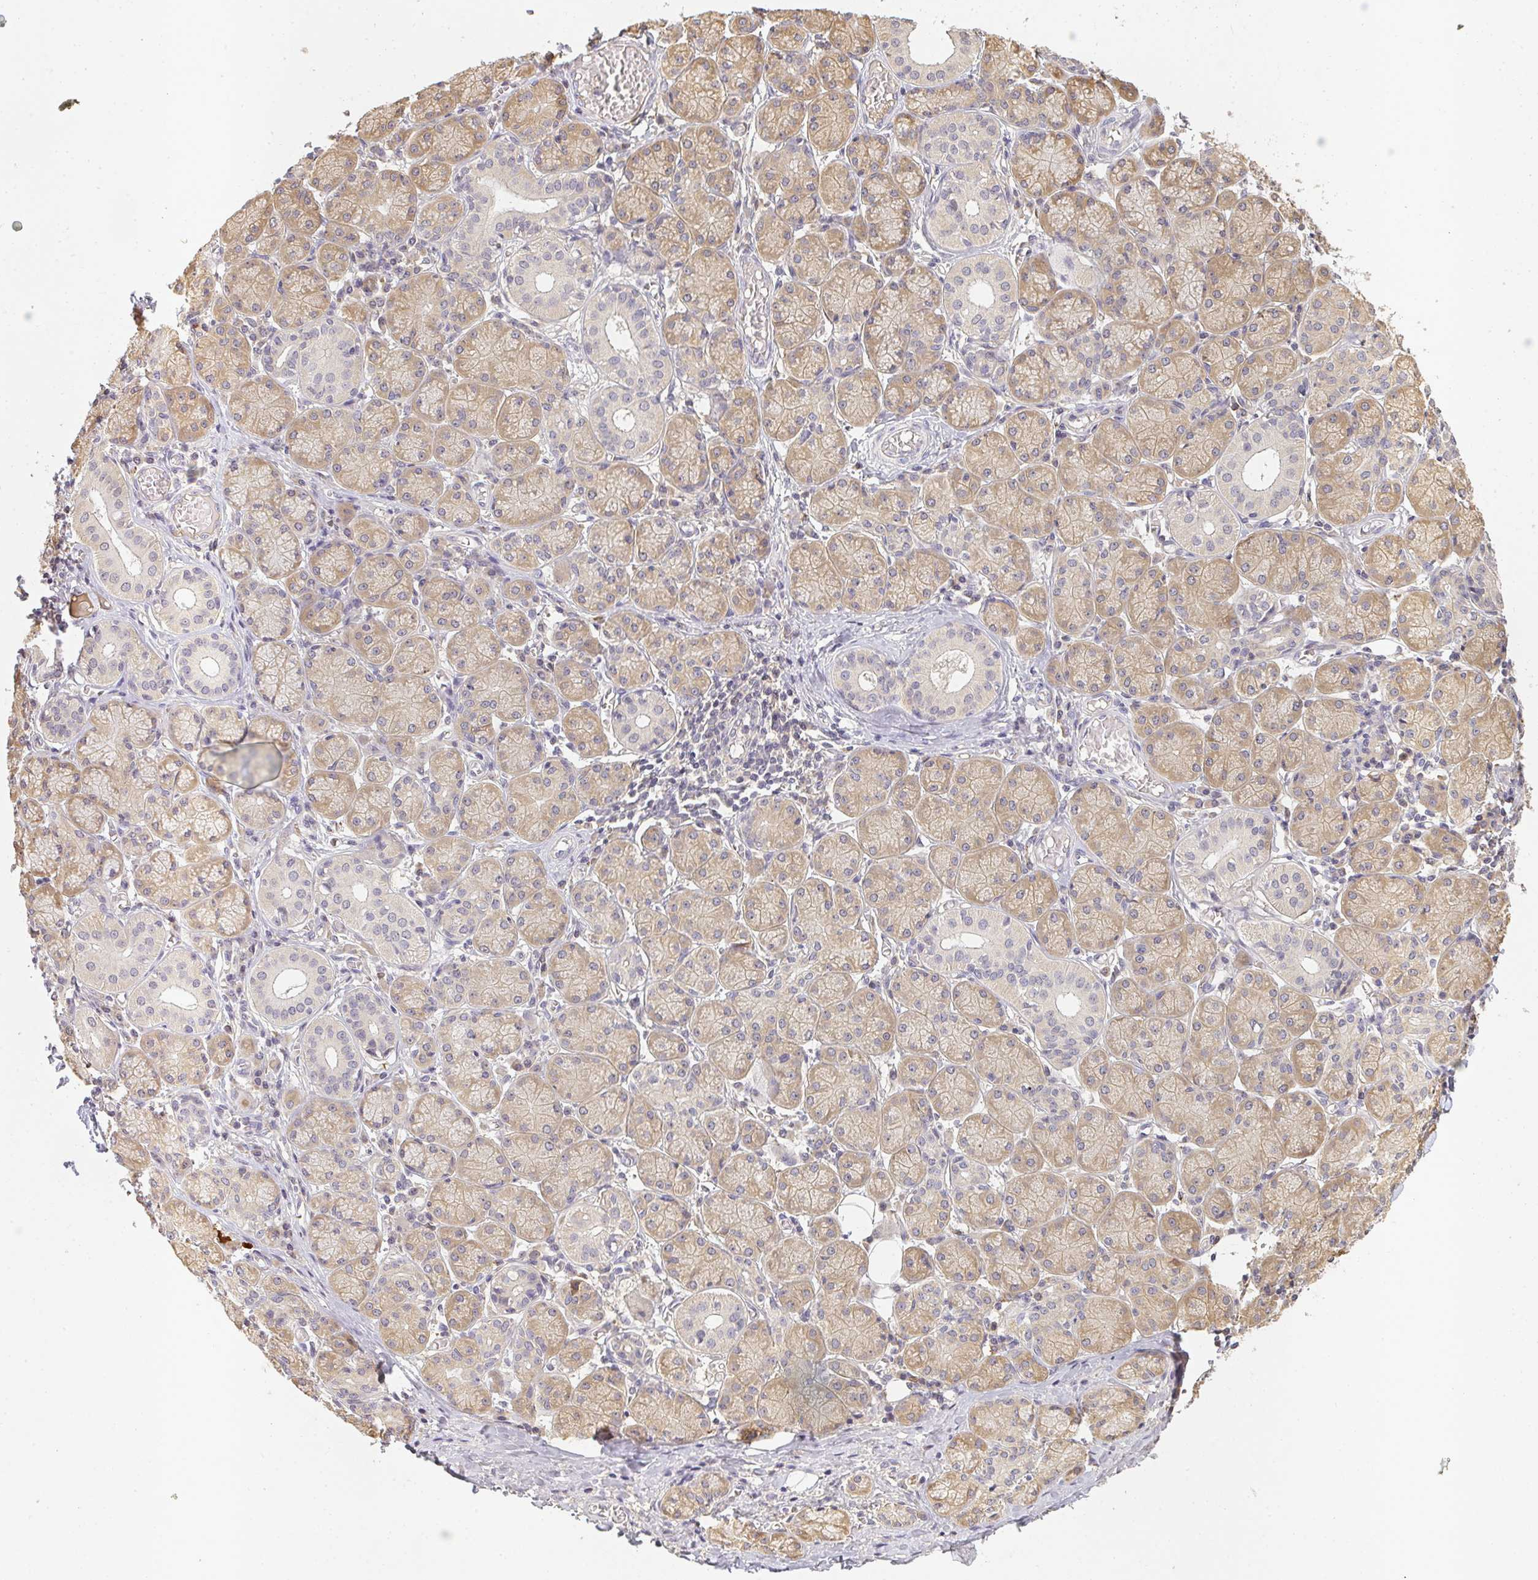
{"staining": {"intensity": "weak", "quantity": ">75%", "location": "cytoplasmic/membranous"}, "tissue": "salivary gland", "cell_type": "Glandular cells", "image_type": "normal", "snomed": [{"axis": "morphology", "description": "Normal tissue, NOS"}, {"axis": "topography", "description": "Salivary gland"}], "caption": "High-magnification brightfield microscopy of unremarkable salivary gland stained with DAB (3,3'-diaminobenzidine) (brown) and counterstained with hematoxylin (blue). glandular cells exhibit weak cytoplasmic/membranous positivity is present in approximately>75% of cells.", "gene": "SLC35B3", "patient": {"sex": "female", "age": 24}}